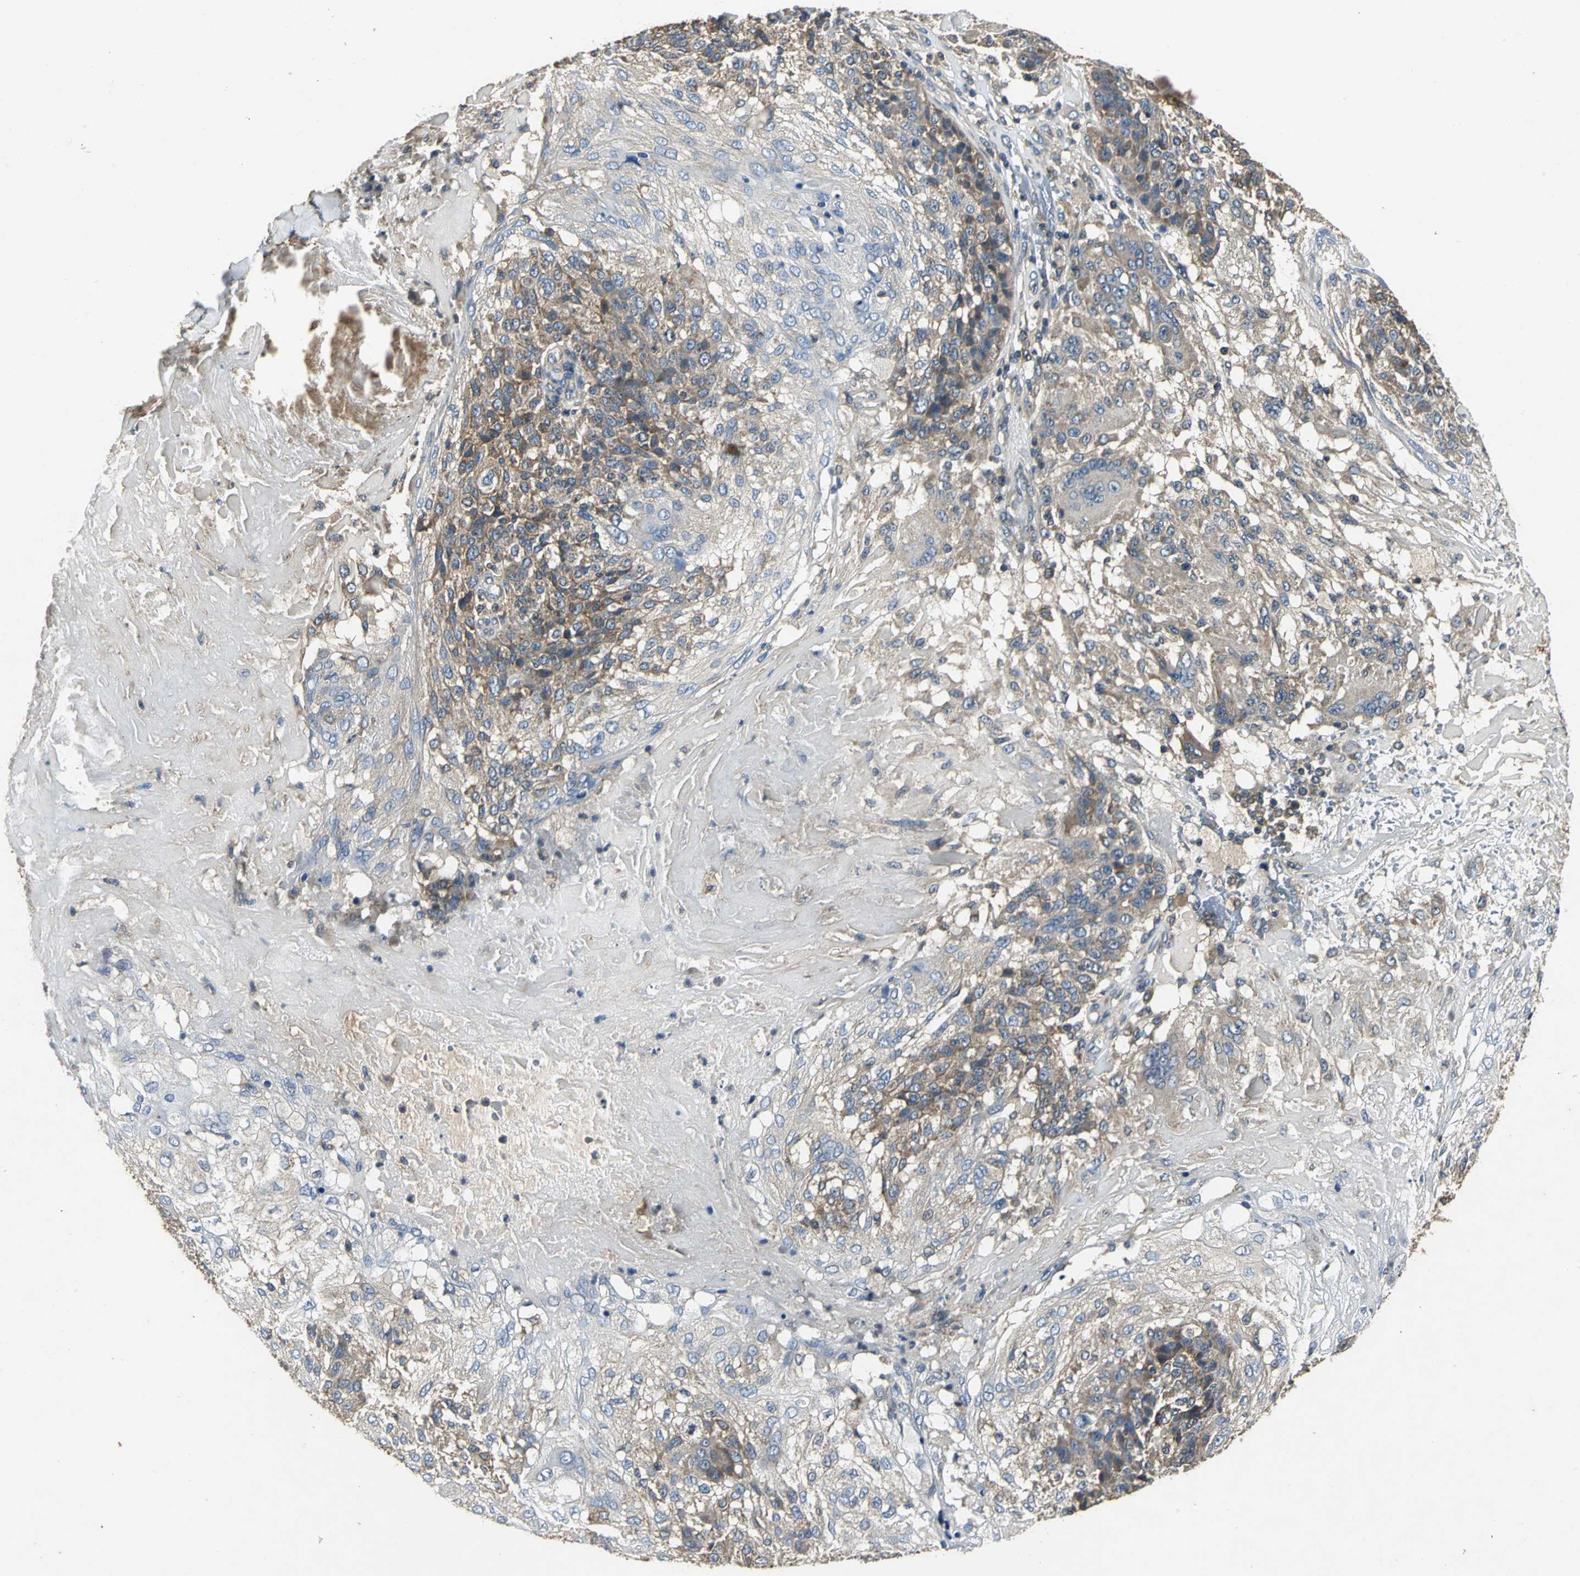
{"staining": {"intensity": "moderate", "quantity": ">75%", "location": "cytoplasmic/membranous"}, "tissue": "skin cancer", "cell_type": "Tumor cells", "image_type": "cancer", "snomed": [{"axis": "morphology", "description": "Normal tissue, NOS"}, {"axis": "morphology", "description": "Squamous cell carcinoma, NOS"}, {"axis": "topography", "description": "Skin"}], "caption": "An IHC histopathology image of neoplastic tissue is shown. Protein staining in brown labels moderate cytoplasmic/membranous positivity in skin cancer (squamous cell carcinoma) within tumor cells.", "gene": "IRF3", "patient": {"sex": "female", "age": 83}}